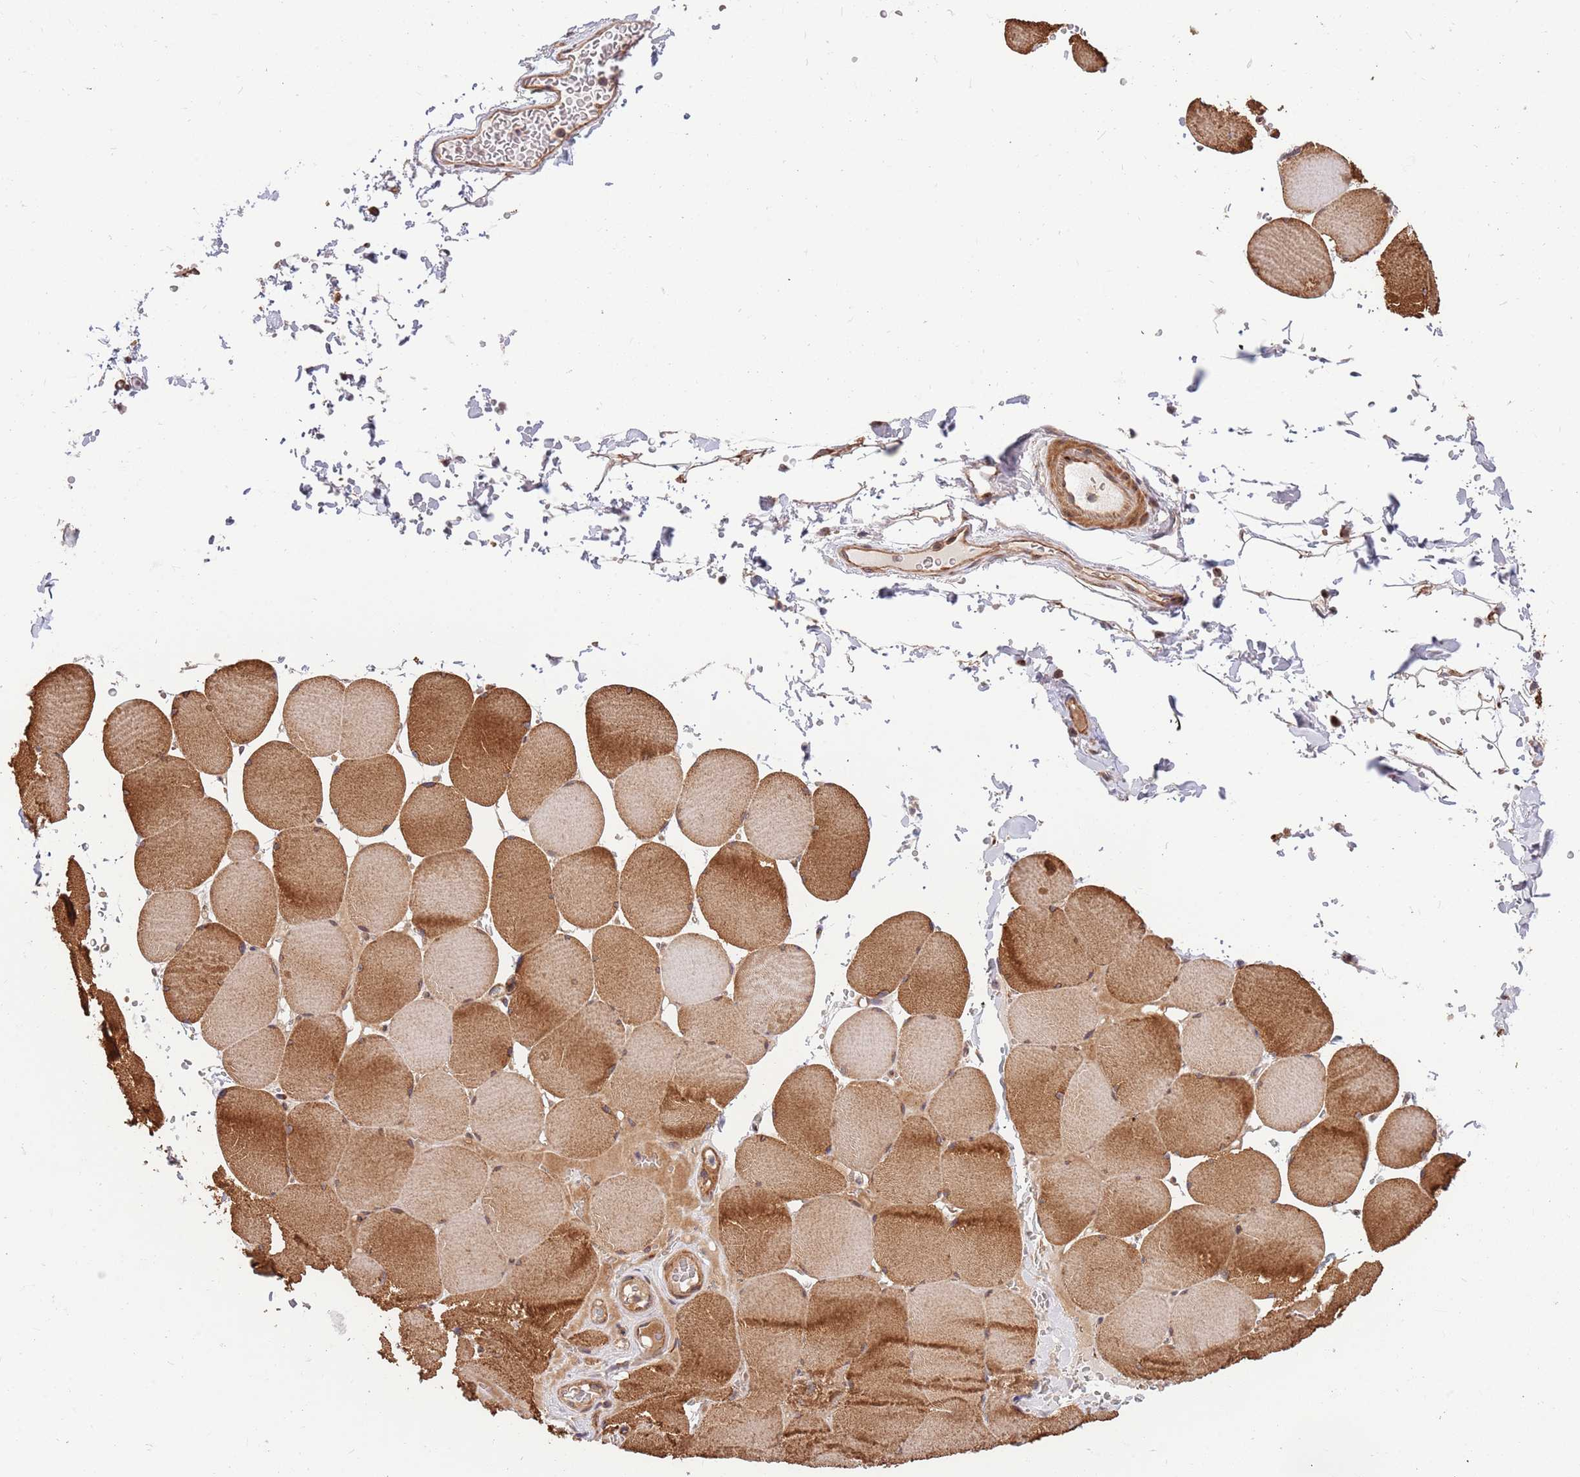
{"staining": {"intensity": "strong", "quantity": ">75%", "location": "cytoplasmic/membranous"}, "tissue": "skeletal muscle", "cell_type": "Myocytes", "image_type": "normal", "snomed": [{"axis": "morphology", "description": "Normal tissue, NOS"}, {"axis": "topography", "description": "Skeletal muscle"}, {"axis": "topography", "description": "Head-Neck"}], "caption": "Human skeletal muscle stained for a protein (brown) displays strong cytoplasmic/membranous positive staining in approximately >75% of myocytes.", "gene": "HAUS3", "patient": {"sex": "male", "age": 66}}